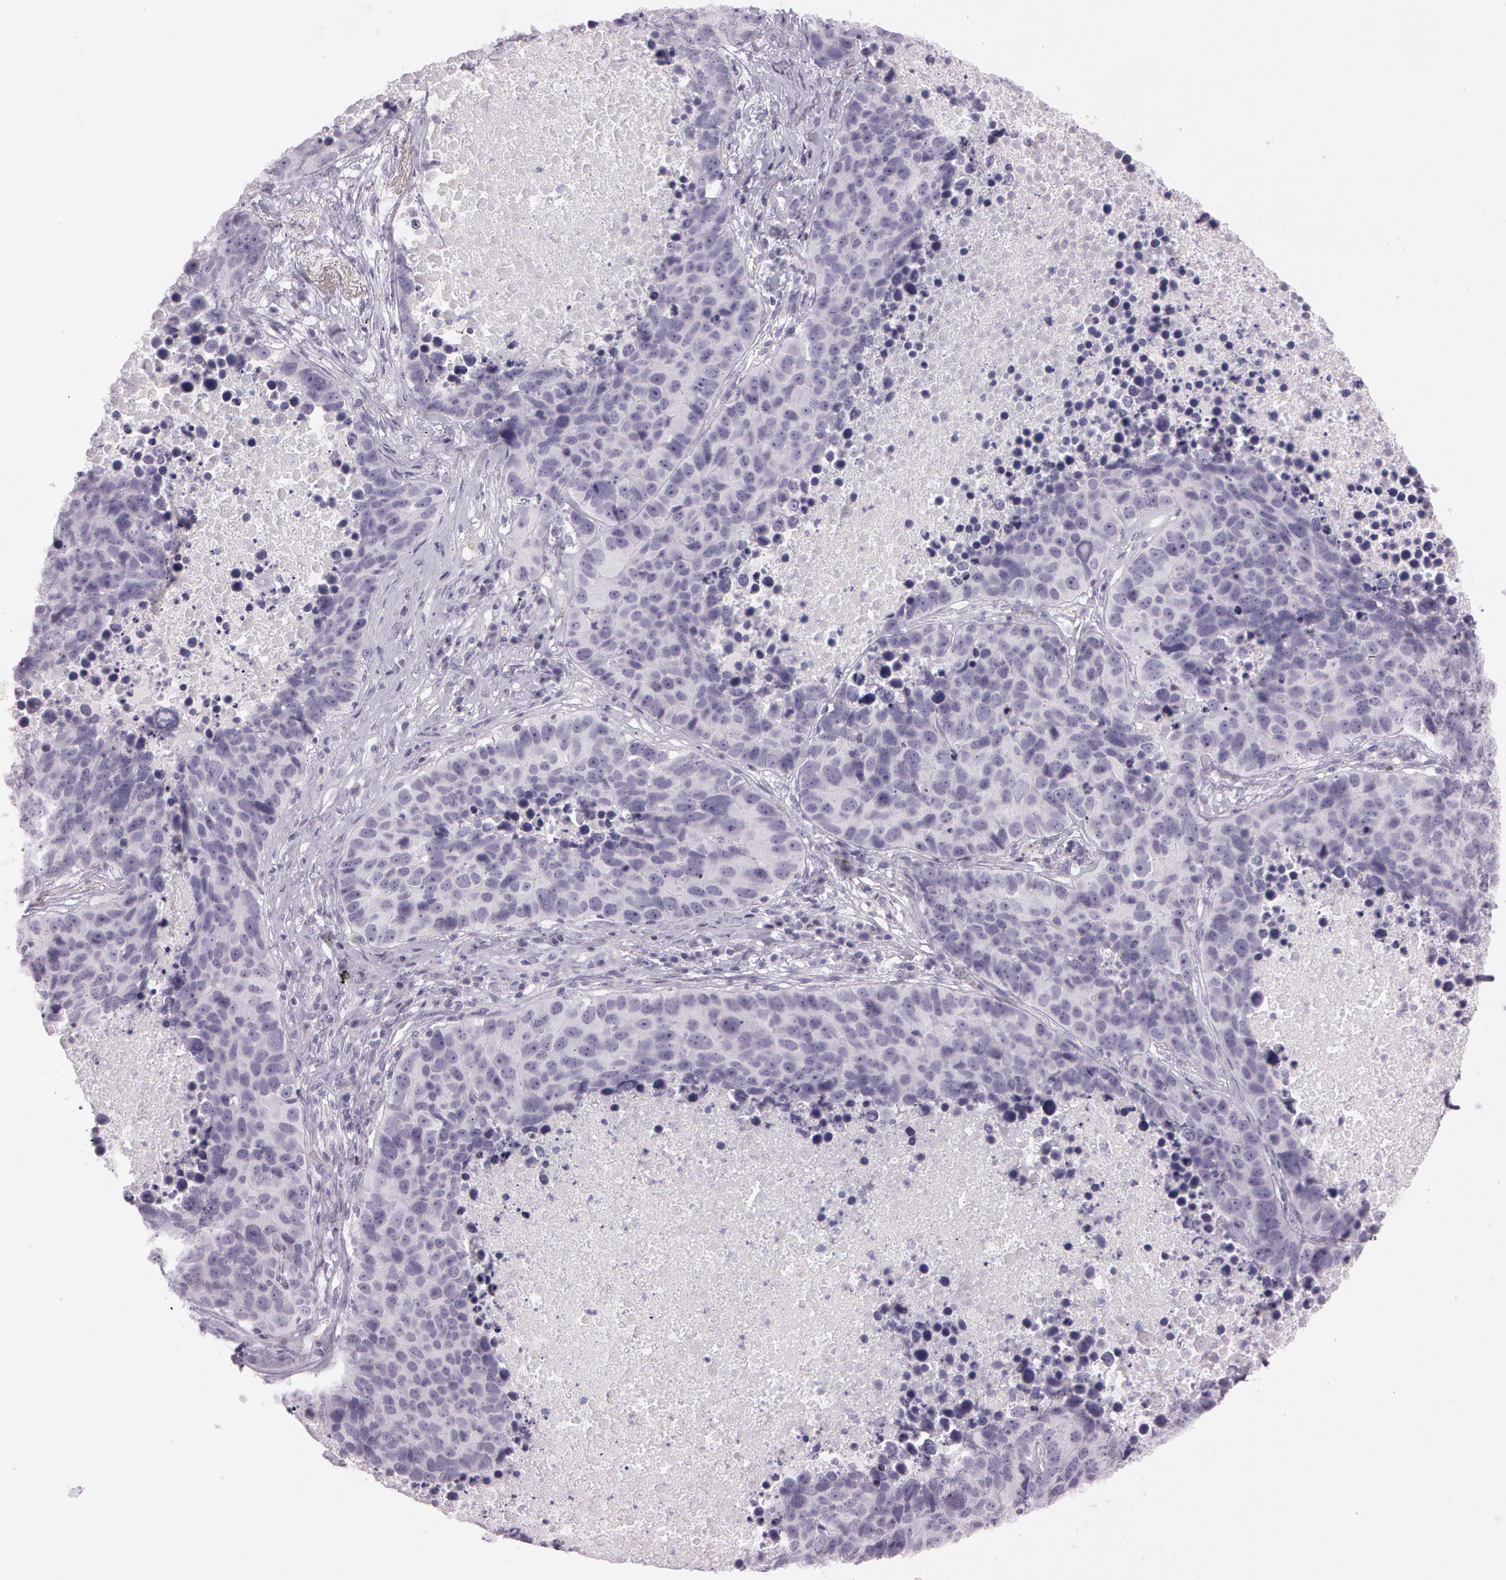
{"staining": {"intensity": "negative", "quantity": "none", "location": "none"}, "tissue": "lung cancer", "cell_type": "Tumor cells", "image_type": "cancer", "snomed": [{"axis": "morphology", "description": "Carcinoid, malignant, NOS"}, {"axis": "topography", "description": "Lung"}], "caption": "Human lung malignant carcinoid stained for a protein using IHC displays no positivity in tumor cells.", "gene": "OTC", "patient": {"sex": "male", "age": 60}}